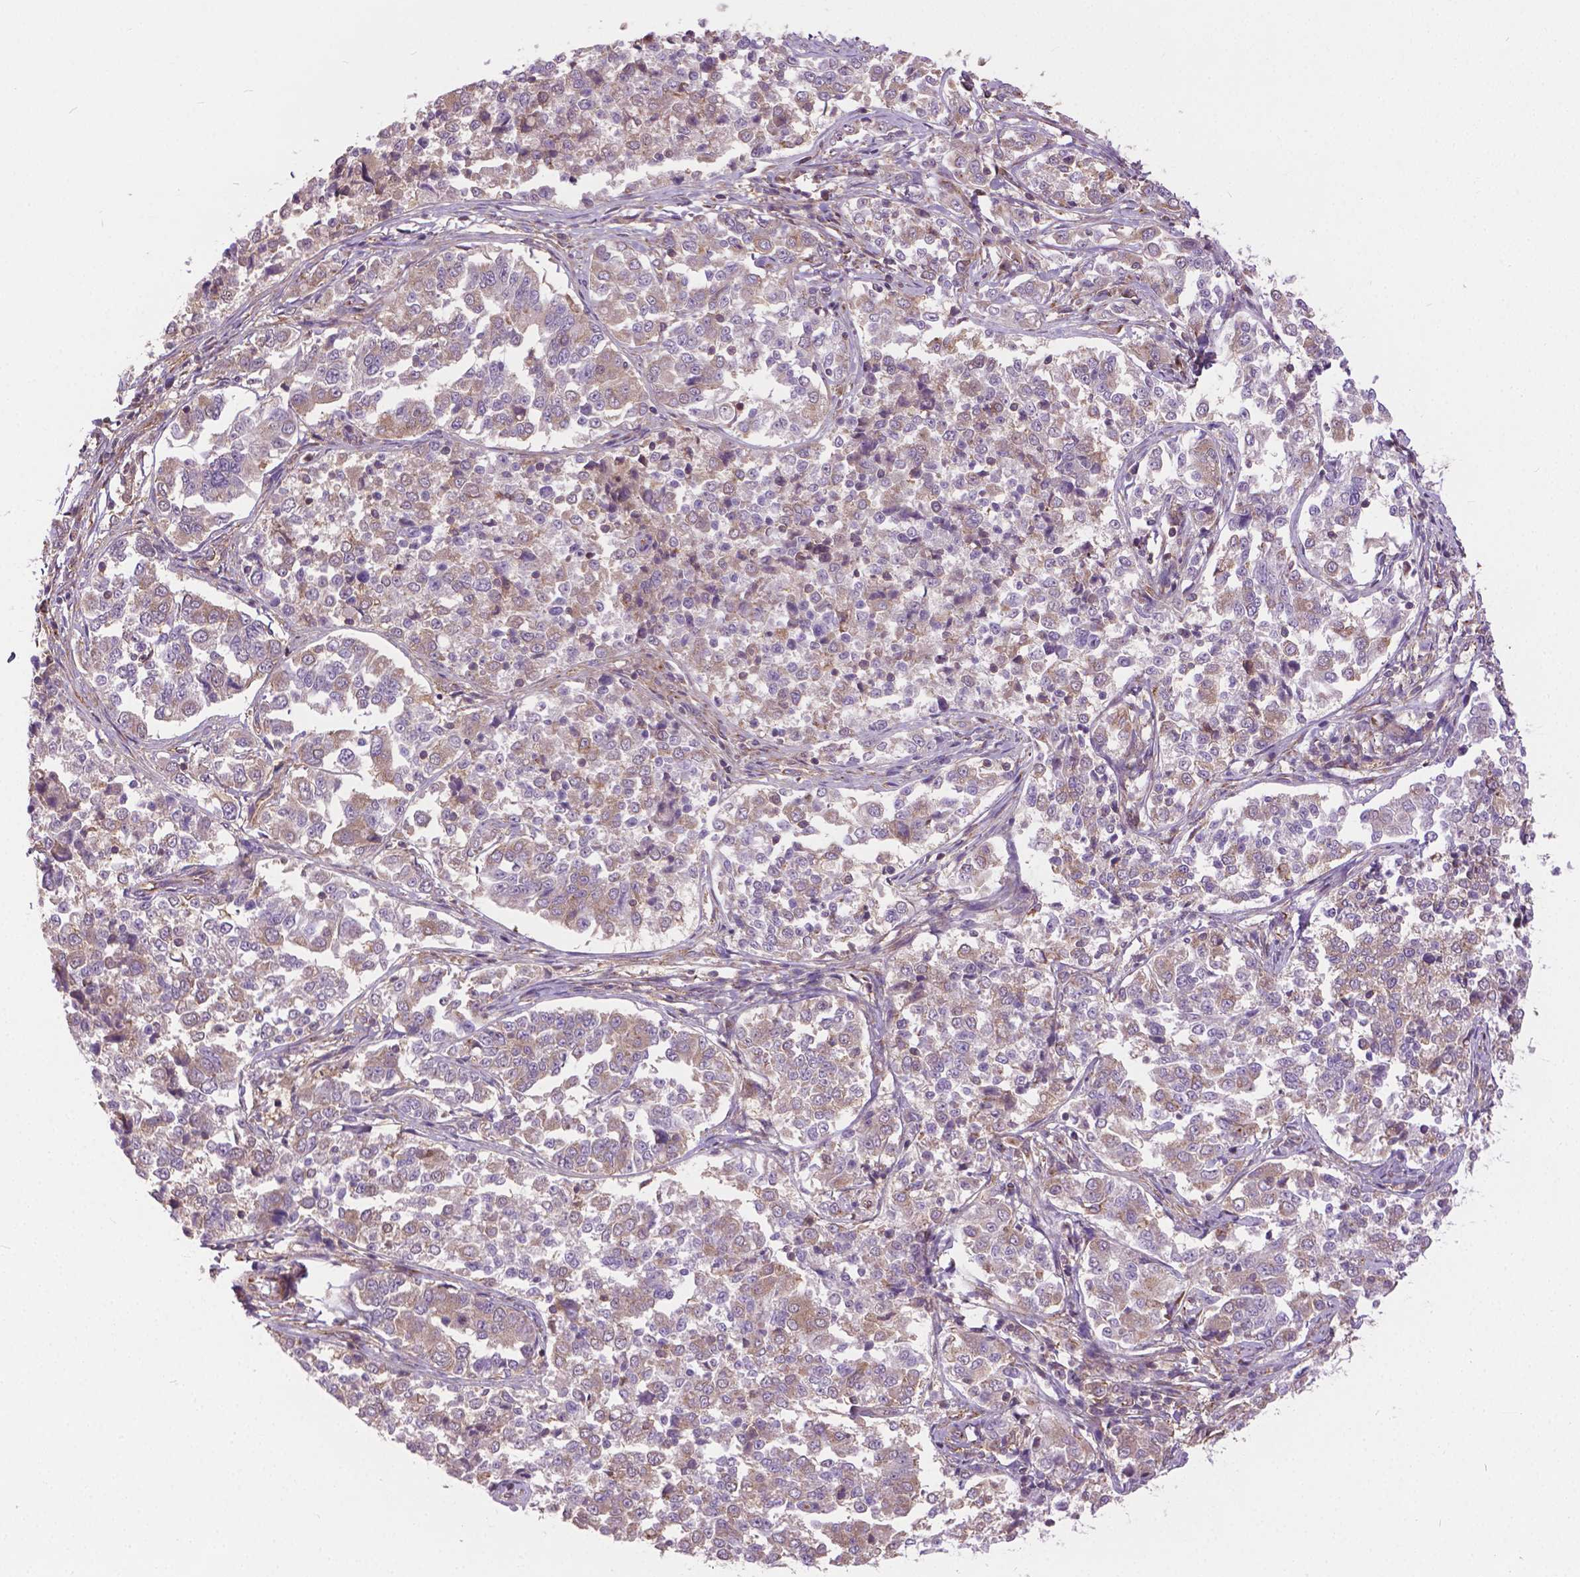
{"staining": {"intensity": "weak", "quantity": "25%-75%", "location": "cytoplasmic/membranous"}, "tissue": "endometrial cancer", "cell_type": "Tumor cells", "image_type": "cancer", "snomed": [{"axis": "morphology", "description": "Adenocarcinoma, NOS"}, {"axis": "topography", "description": "Endometrium"}], "caption": "Weak cytoplasmic/membranous expression for a protein is identified in about 25%-75% of tumor cells of endometrial cancer using immunohistochemistry (IHC).", "gene": "MZT1", "patient": {"sex": "female", "age": 43}}